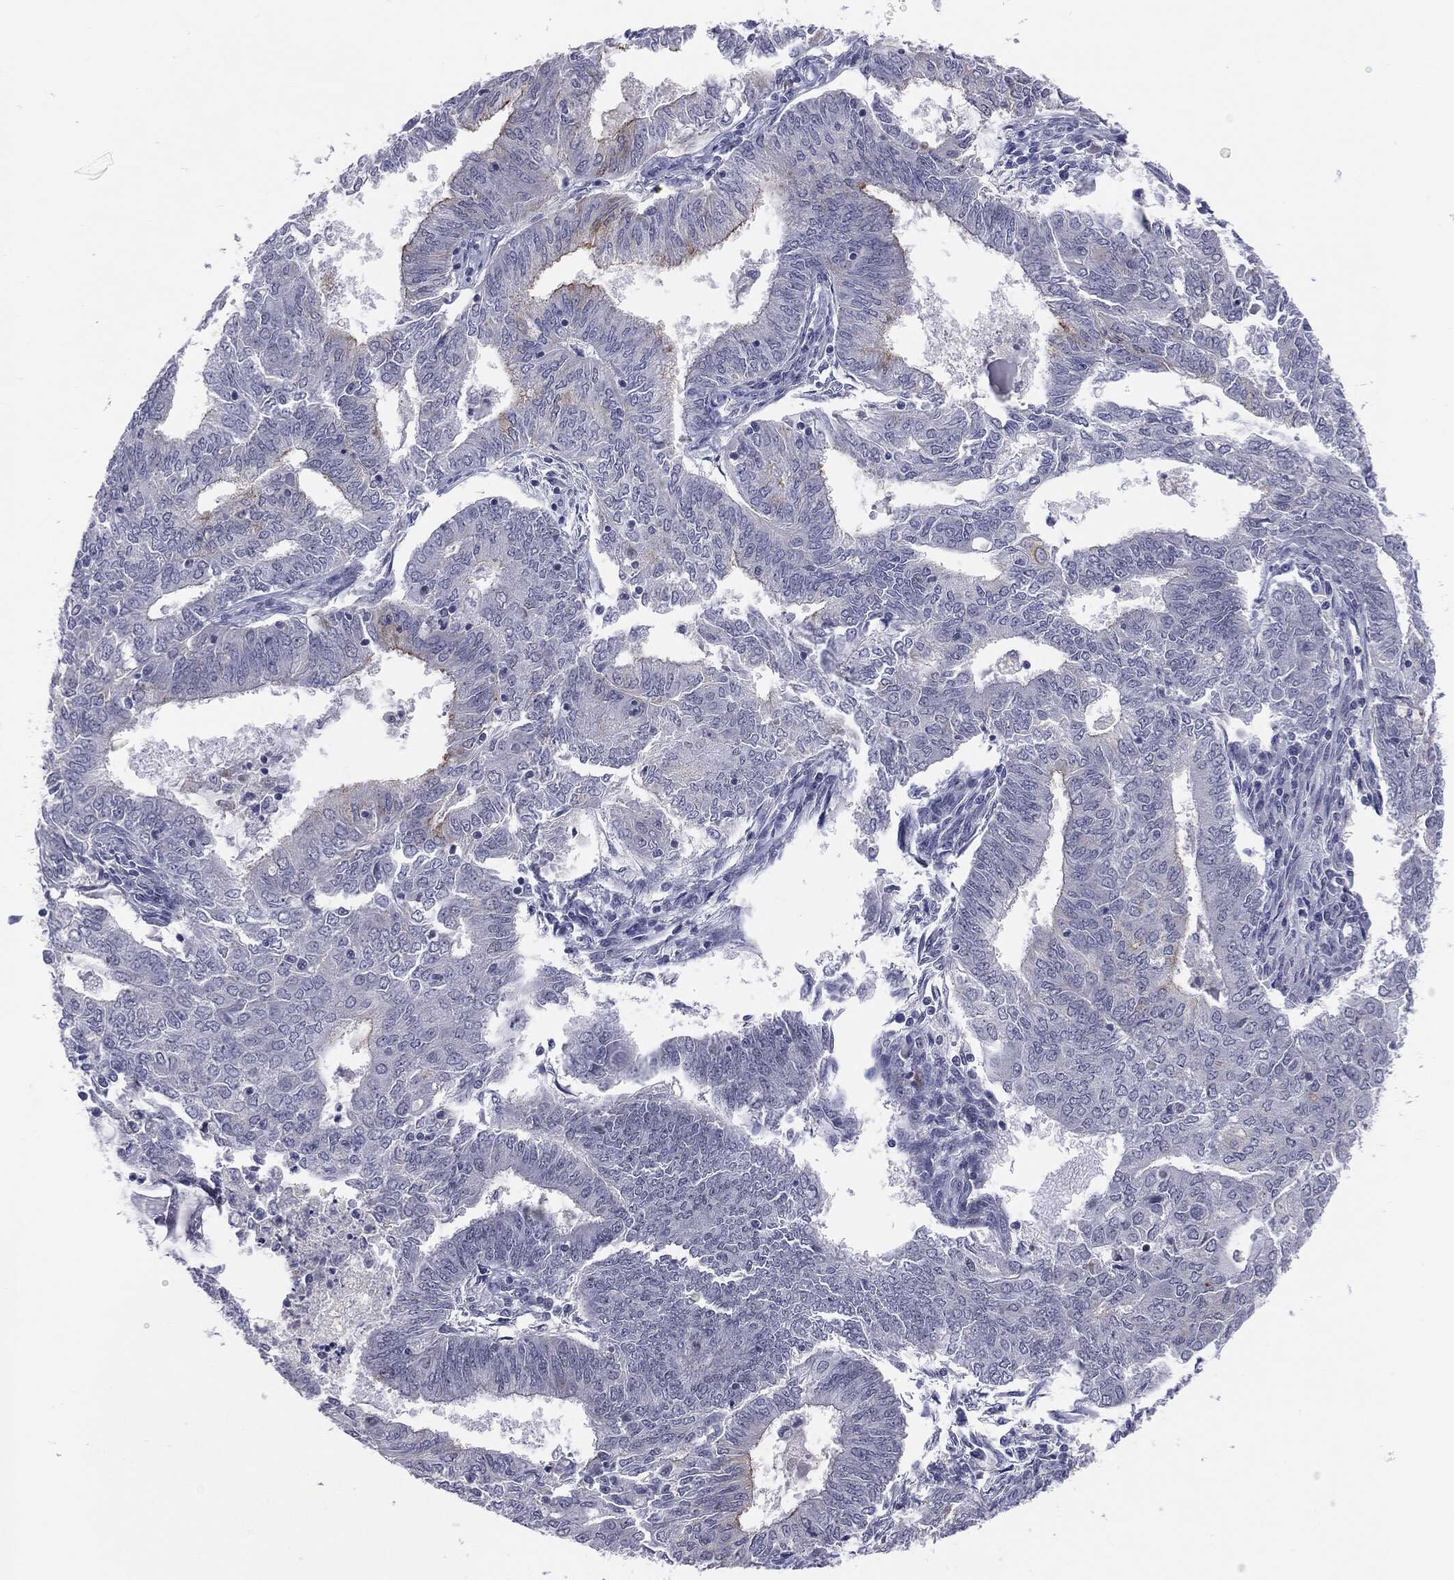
{"staining": {"intensity": "negative", "quantity": "none", "location": "none"}, "tissue": "endometrial cancer", "cell_type": "Tumor cells", "image_type": "cancer", "snomed": [{"axis": "morphology", "description": "Adenocarcinoma, NOS"}, {"axis": "topography", "description": "Endometrium"}], "caption": "Human endometrial adenocarcinoma stained for a protein using immunohistochemistry displays no expression in tumor cells.", "gene": "SLC5A5", "patient": {"sex": "female", "age": 62}}